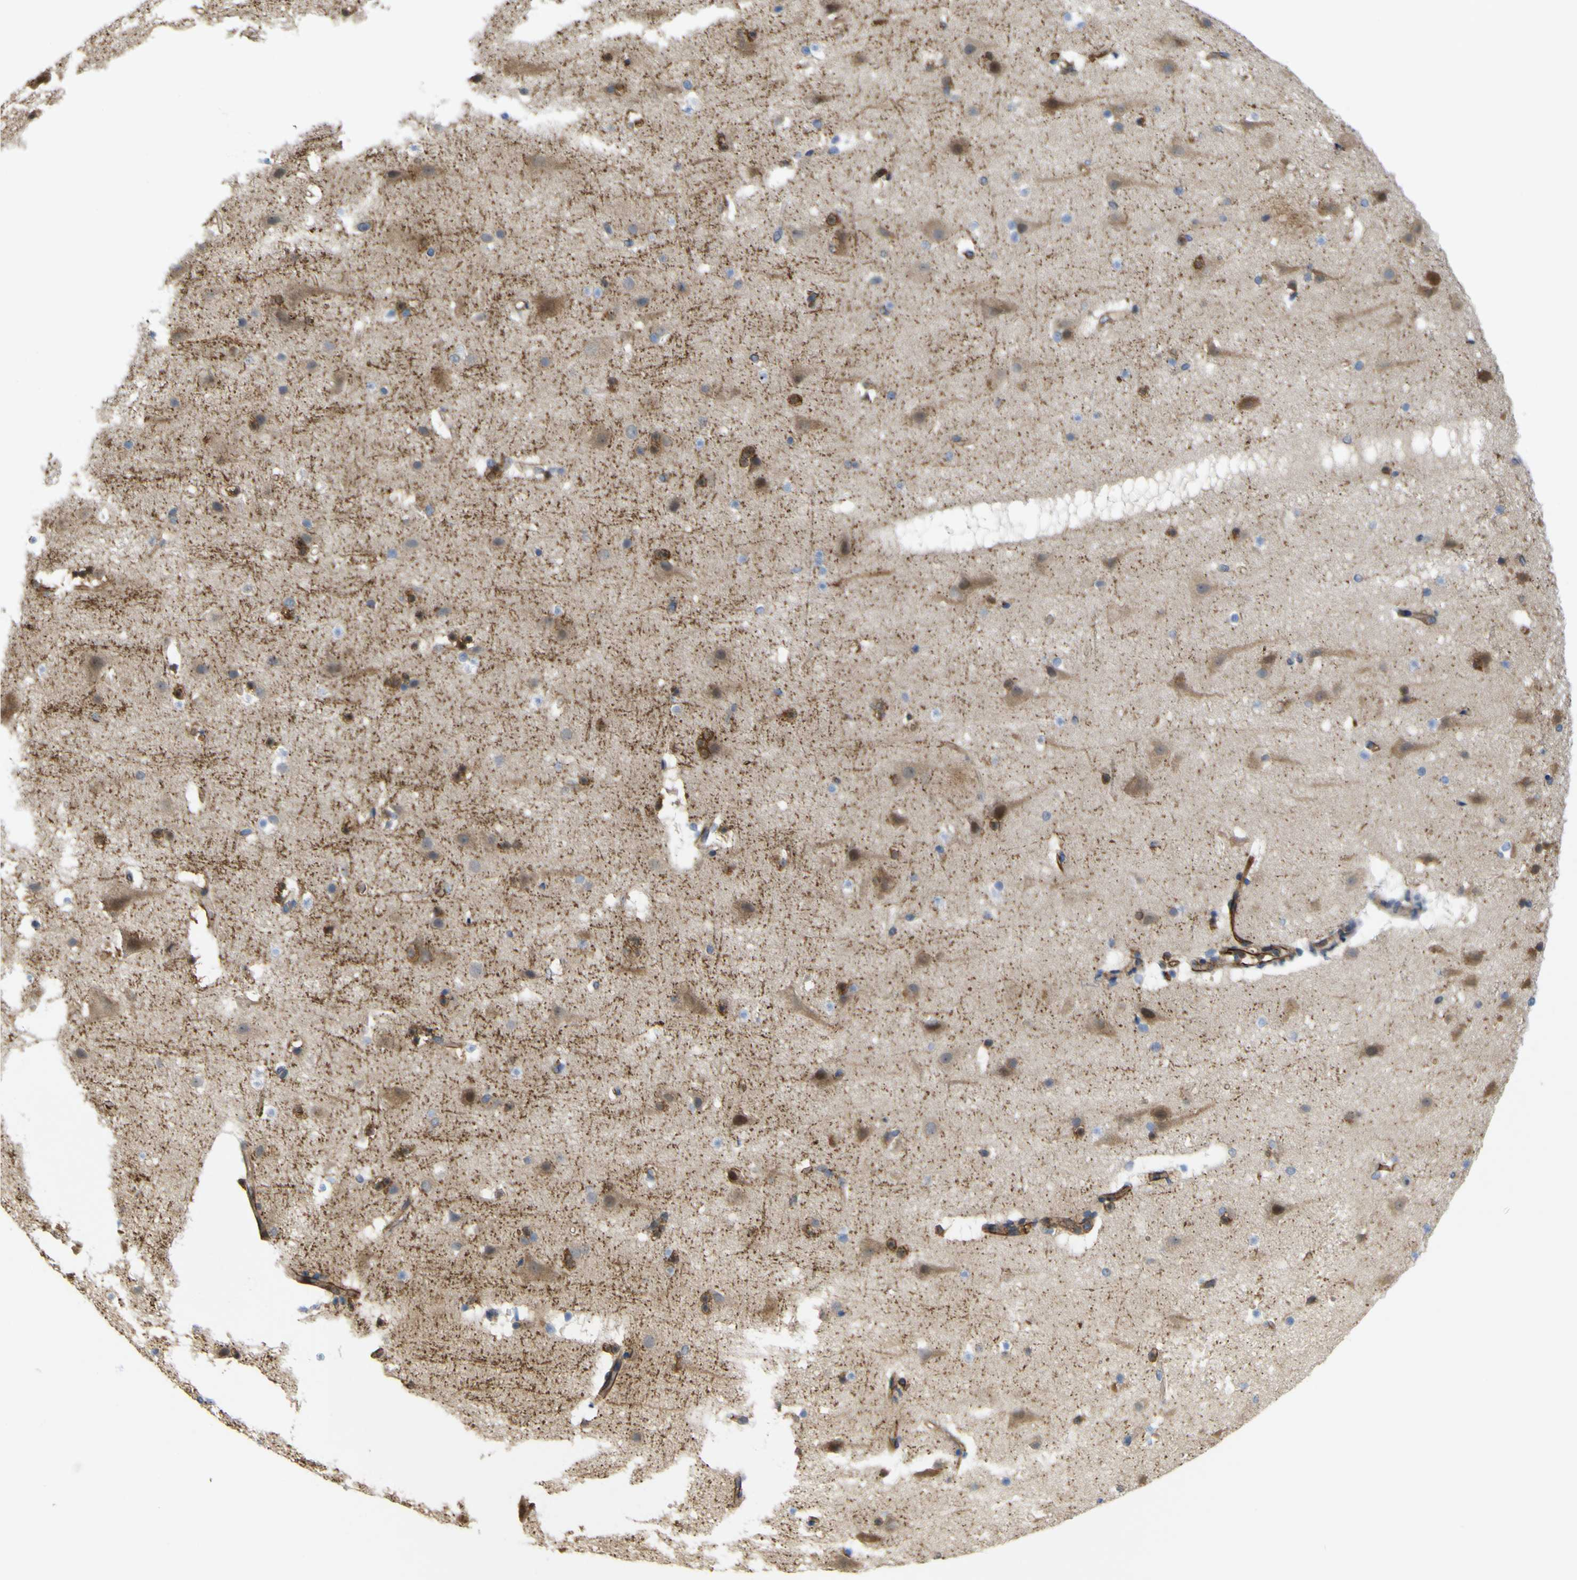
{"staining": {"intensity": "moderate", "quantity": ">75%", "location": "cytoplasmic/membranous"}, "tissue": "cerebral cortex", "cell_type": "Endothelial cells", "image_type": "normal", "snomed": [{"axis": "morphology", "description": "Normal tissue, NOS"}, {"axis": "topography", "description": "Cerebral cortex"}], "caption": "Endothelial cells show medium levels of moderate cytoplasmic/membranous positivity in approximately >75% of cells in normal human cerebral cortex. (Stains: DAB (3,3'-diaminobenzidine) in brown, nuclei in blue, Microscopy: brightfield microscopy at high magnification).", "gene": "JPH1", "patient": {"sex": "male", "age": 45}}